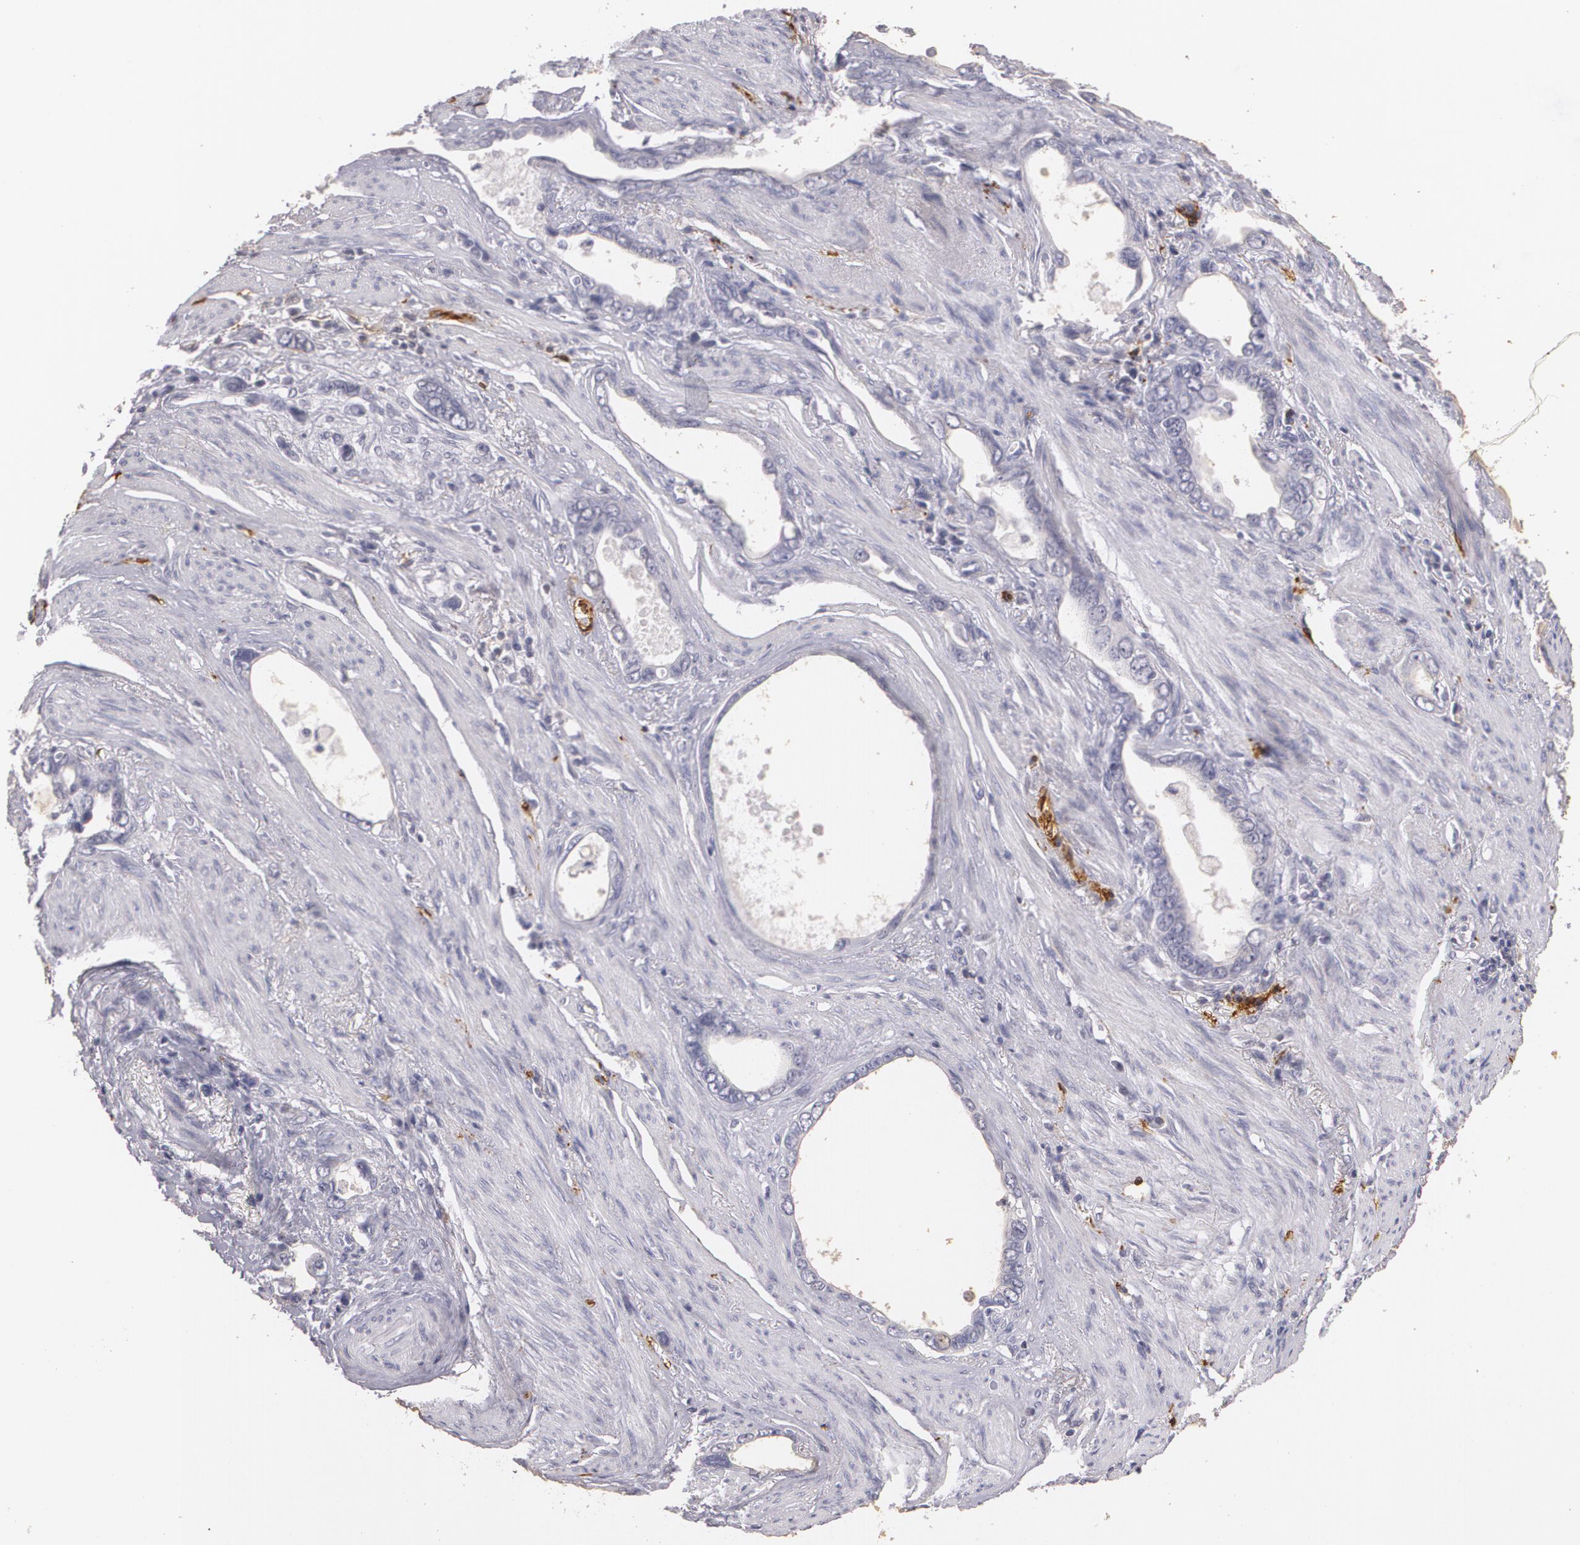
{"staining": {"intensity": "negative", "quantity": "none", "location": "none"}, "tissue": "stomach cancer", "cell_type": "Tumor cells", "image_type": "cancer", "snomed": [{"axis": "morphology", "description": "Adenocarcinoma, NOS"}, {"axis": "topography", "description": "Stomach"}], "caption": "DAB immunohistochemical staining of human adenocarcinoma (stomach) shows no significant expression in tumor cells.", "gene": "NGFR", "patient": {"sex": "male", "age": 78}}